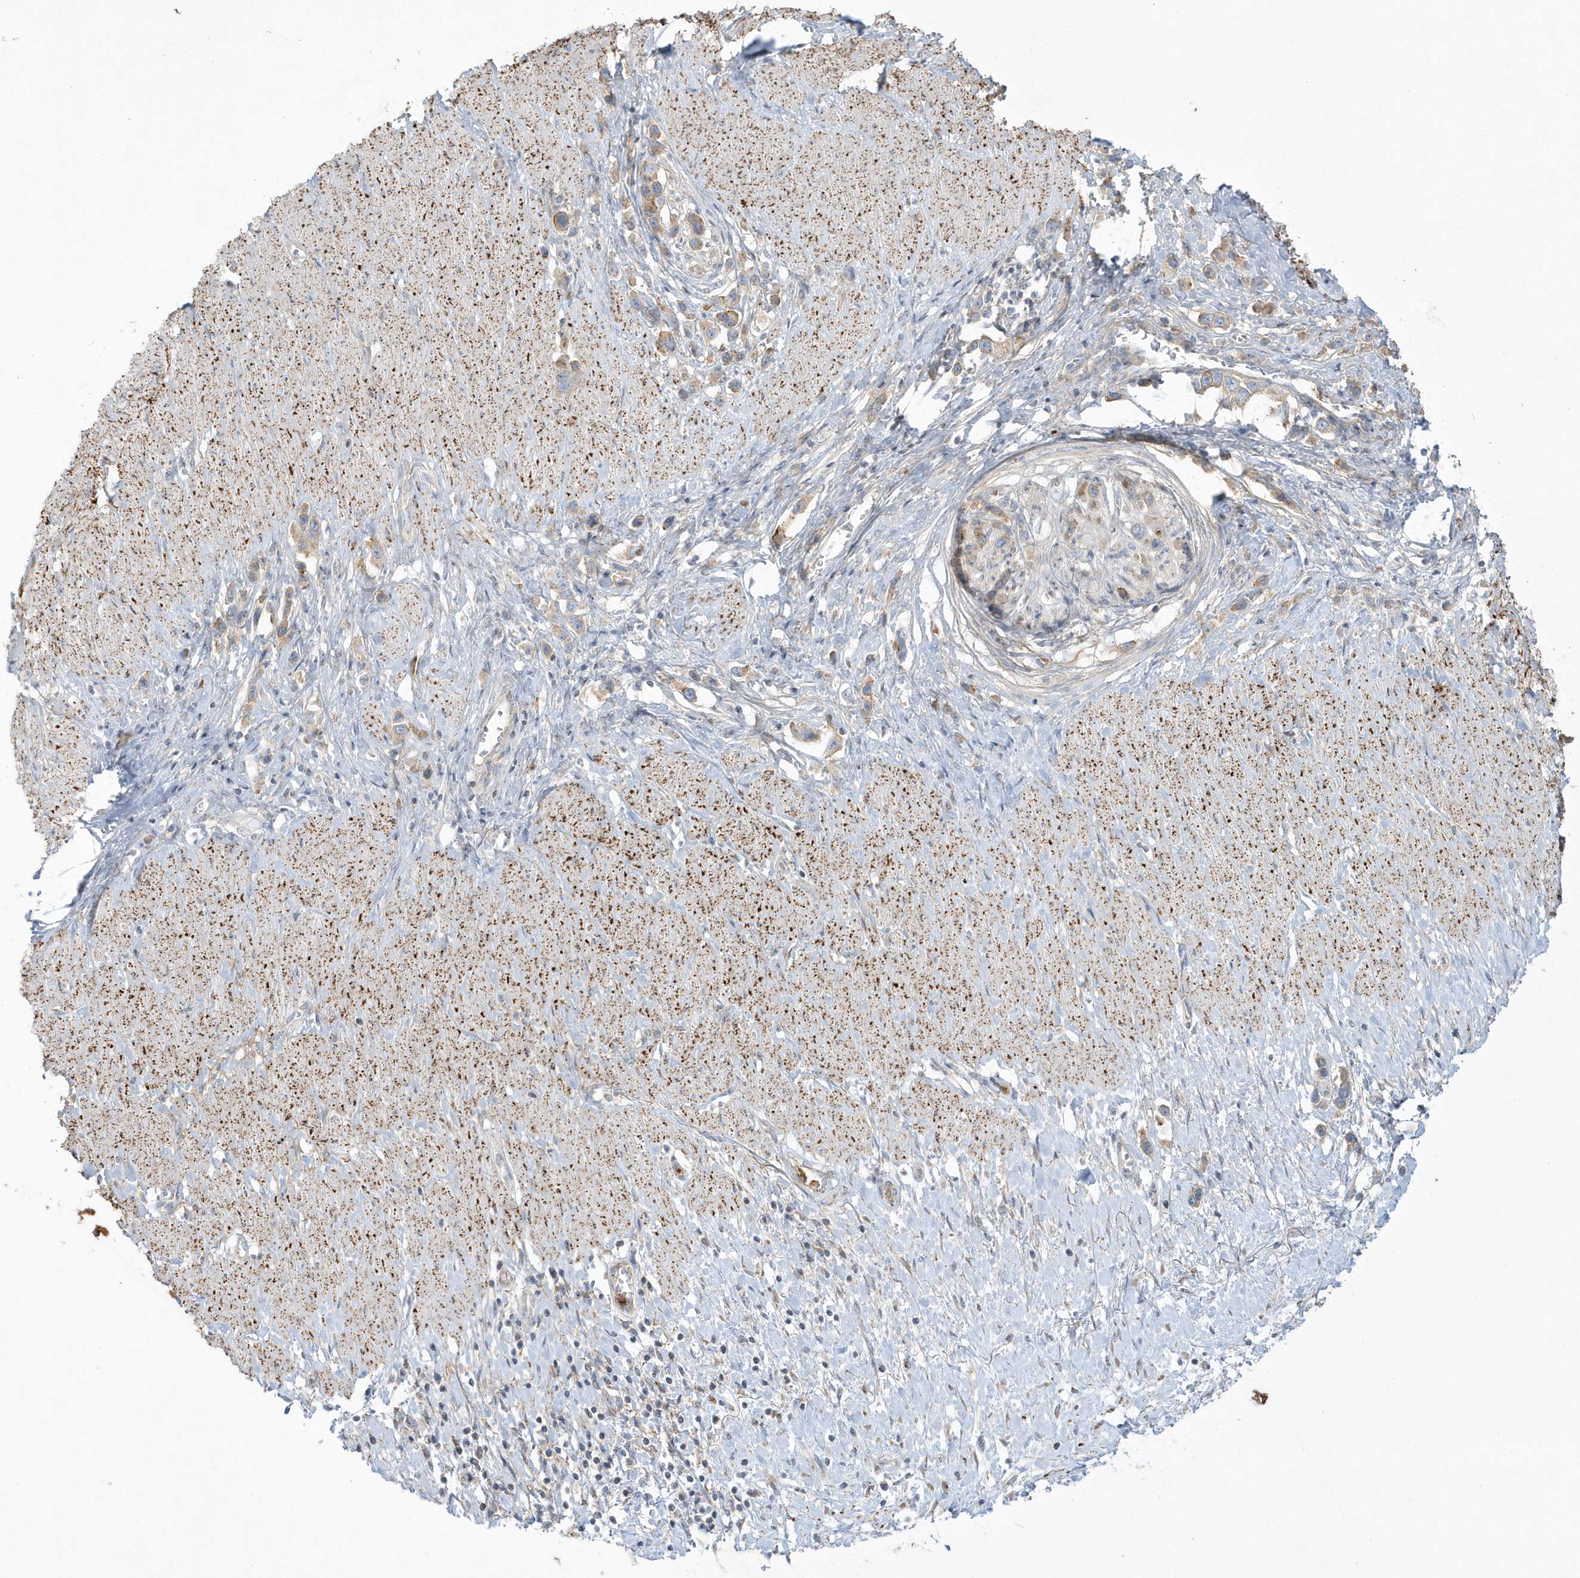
{"staining": {"intensity": "moderate", "quantity": "25%-75%", "location": "cytoplasmic/membranous"}, "tissue": "stomach cancer", "cell_type": "Tumor cells", "image_type": "cancer", "snomed": [{"axis": "morphology", "description": "Normal tissue, NOS"}, {"axis": "morphology", "description": "Adenocarcinoma, NOS"}, {"axis": "topography", "description": "Stomach, upper"}, {"axis": "topography", "description": "Stomach"}], "caption": "Tumor cells show moderate cytoplasmic/membranous staining in about 25%-75% of cells in stomach cancer (adenocarcinoma).", "gene": "DNAJC18", "patient": {"sex": "female", "age": 65}}